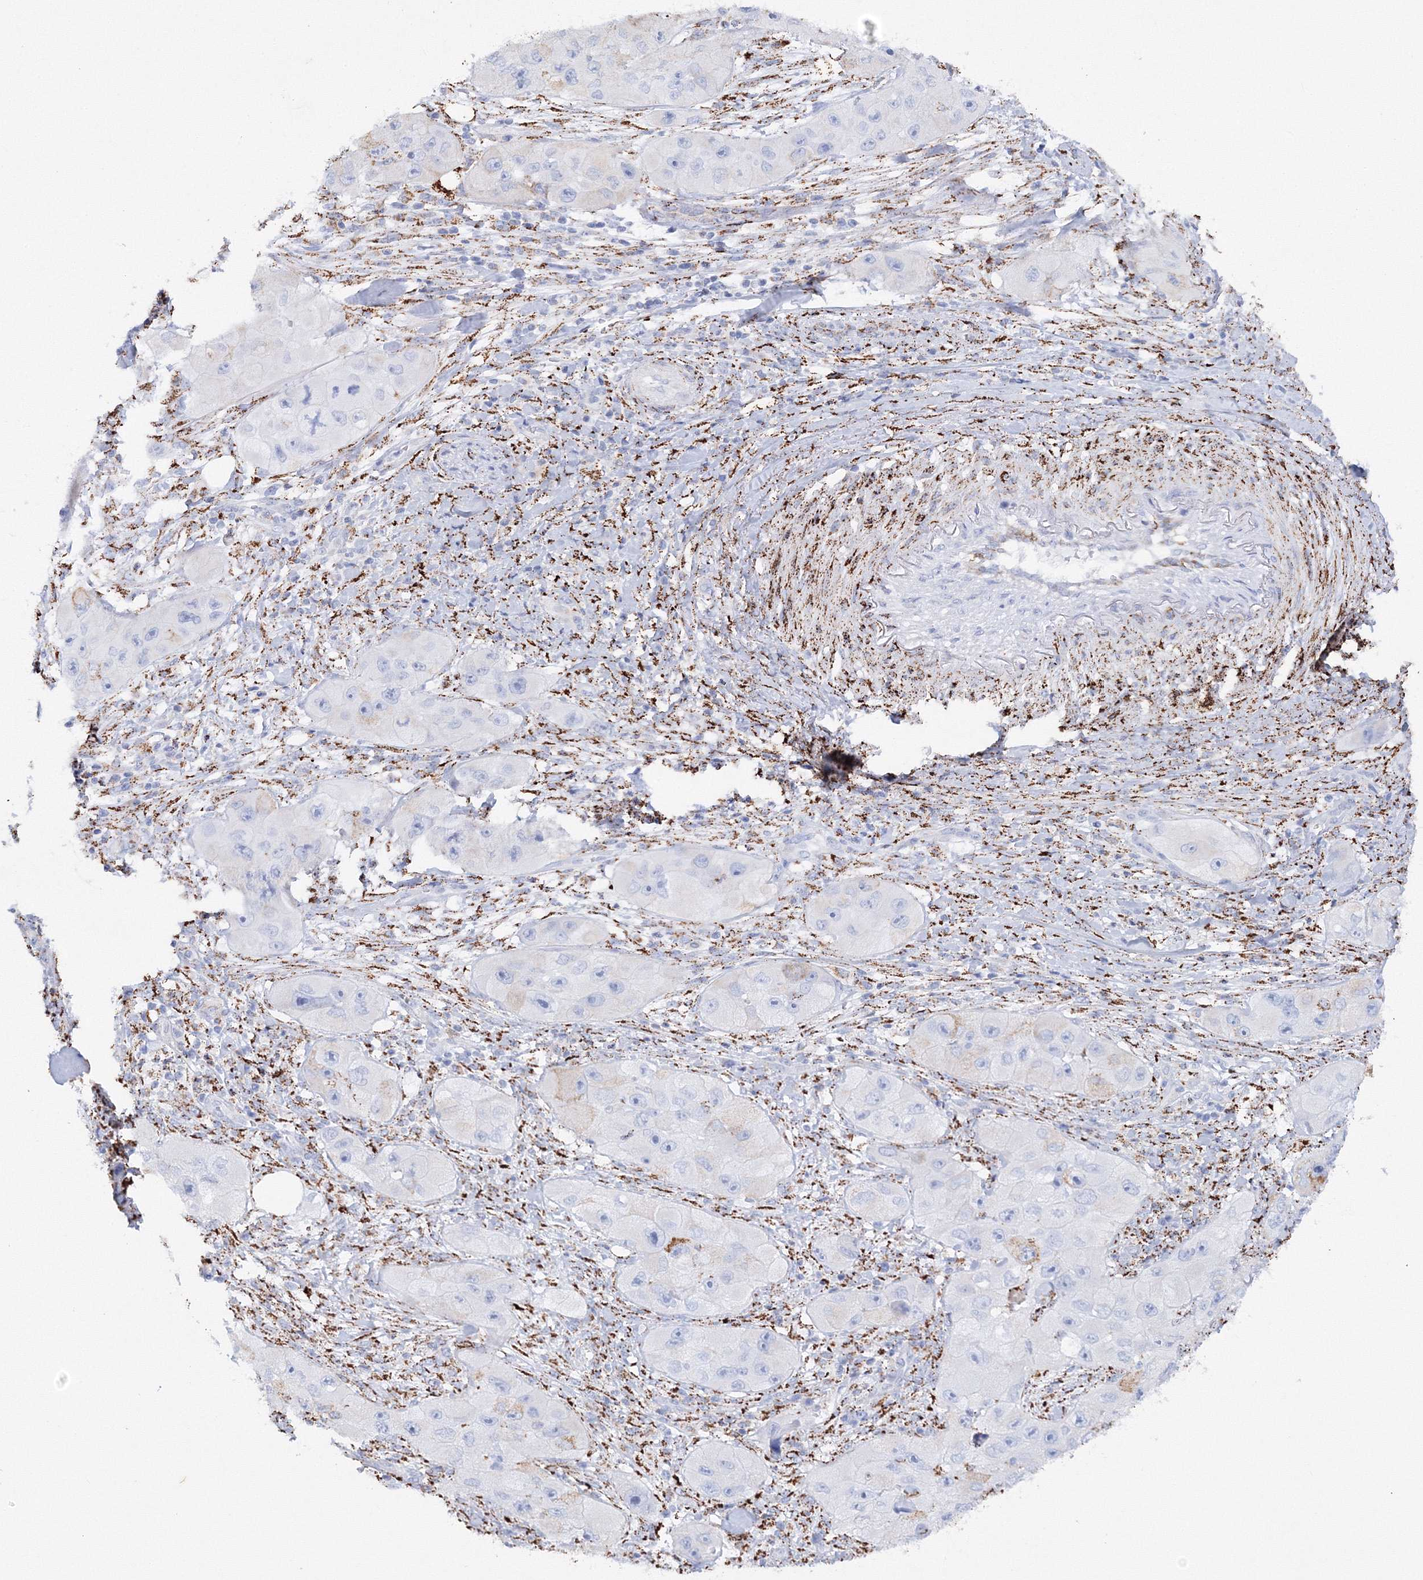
{"staining": {"intensity": "negative", "quantity": "none", "location": "none"}, "tissue": "skin cancer", "cell_type": "Tumor cells", "image_type": "cancer", "snomed": [{"axis": "morphology", "description": "Squamous cell carcinoma, NOS"}, {"axis": "topography", "description": "Skin"}, {"axis": "topography", "description": "Subcutis"}], "caption": "Micrograph shows no significant protein staining in tumor cells of skin squamous cell carcinoma.", "gene": "MERTK", "patient": {"sex": "male", "age": 73}}